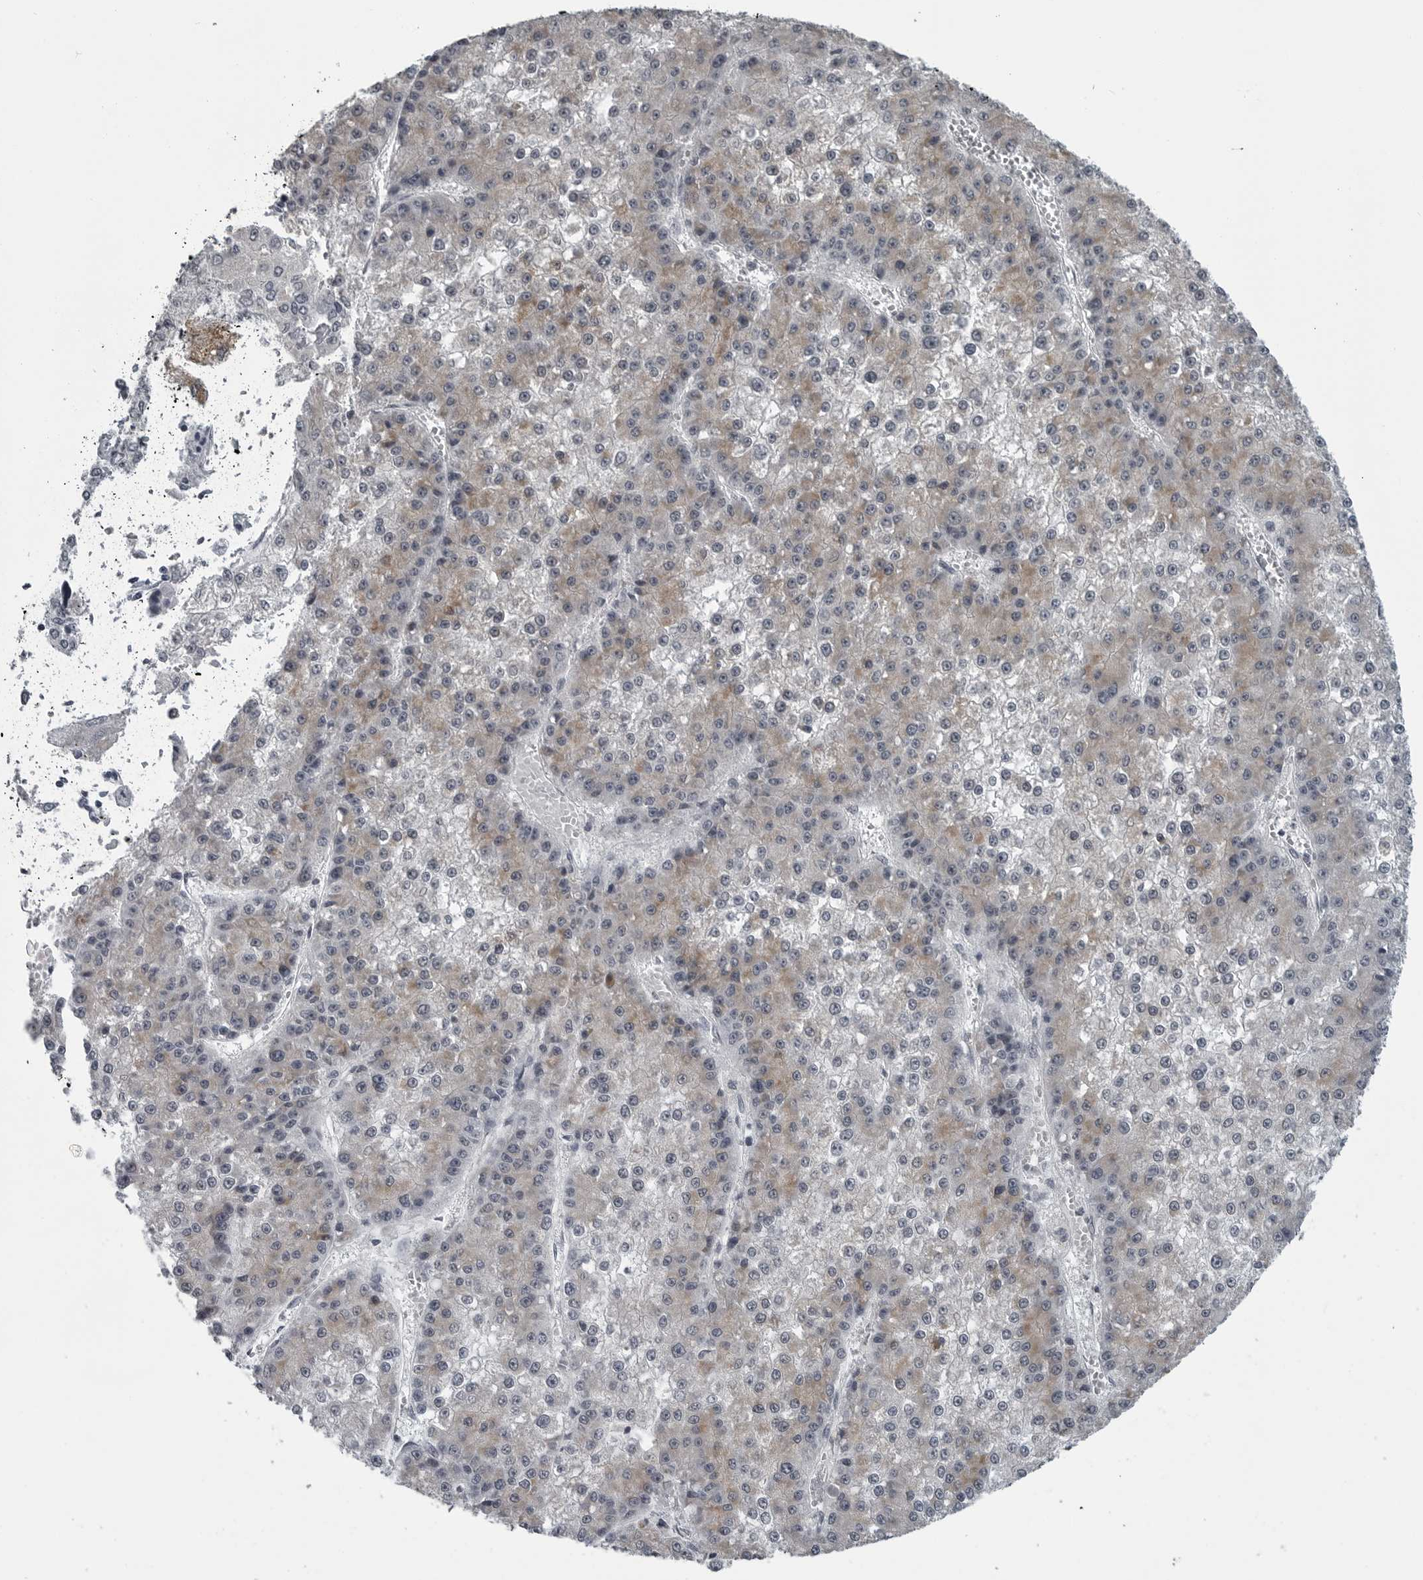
{"staining": {"intensity": "moderate", "quantity": ">75%", "location": "cytoplasmic/membranous"}, "tissue": "liver cancer", "cell_type": "Tumor cells", "image_type": "cancer", "snomed": [{"axis": "morphology", "description": "Carcinoma, Hepatocellular, NOS"}, {"axis": "topography", "description": "Liver"}], "caption": "Tumor cells demonstrate moderate cytoplasmic/membranous staining in approximately >75% of cells in liver cancer (hepatocellular carcinoma). The staining is performed using DAB brown chromogen to label protein expression. The nuclei are counter-stained blue using hematoxylin.", "gene": "LYSMD1", "patient": {"sex": "female", "age": 73}}